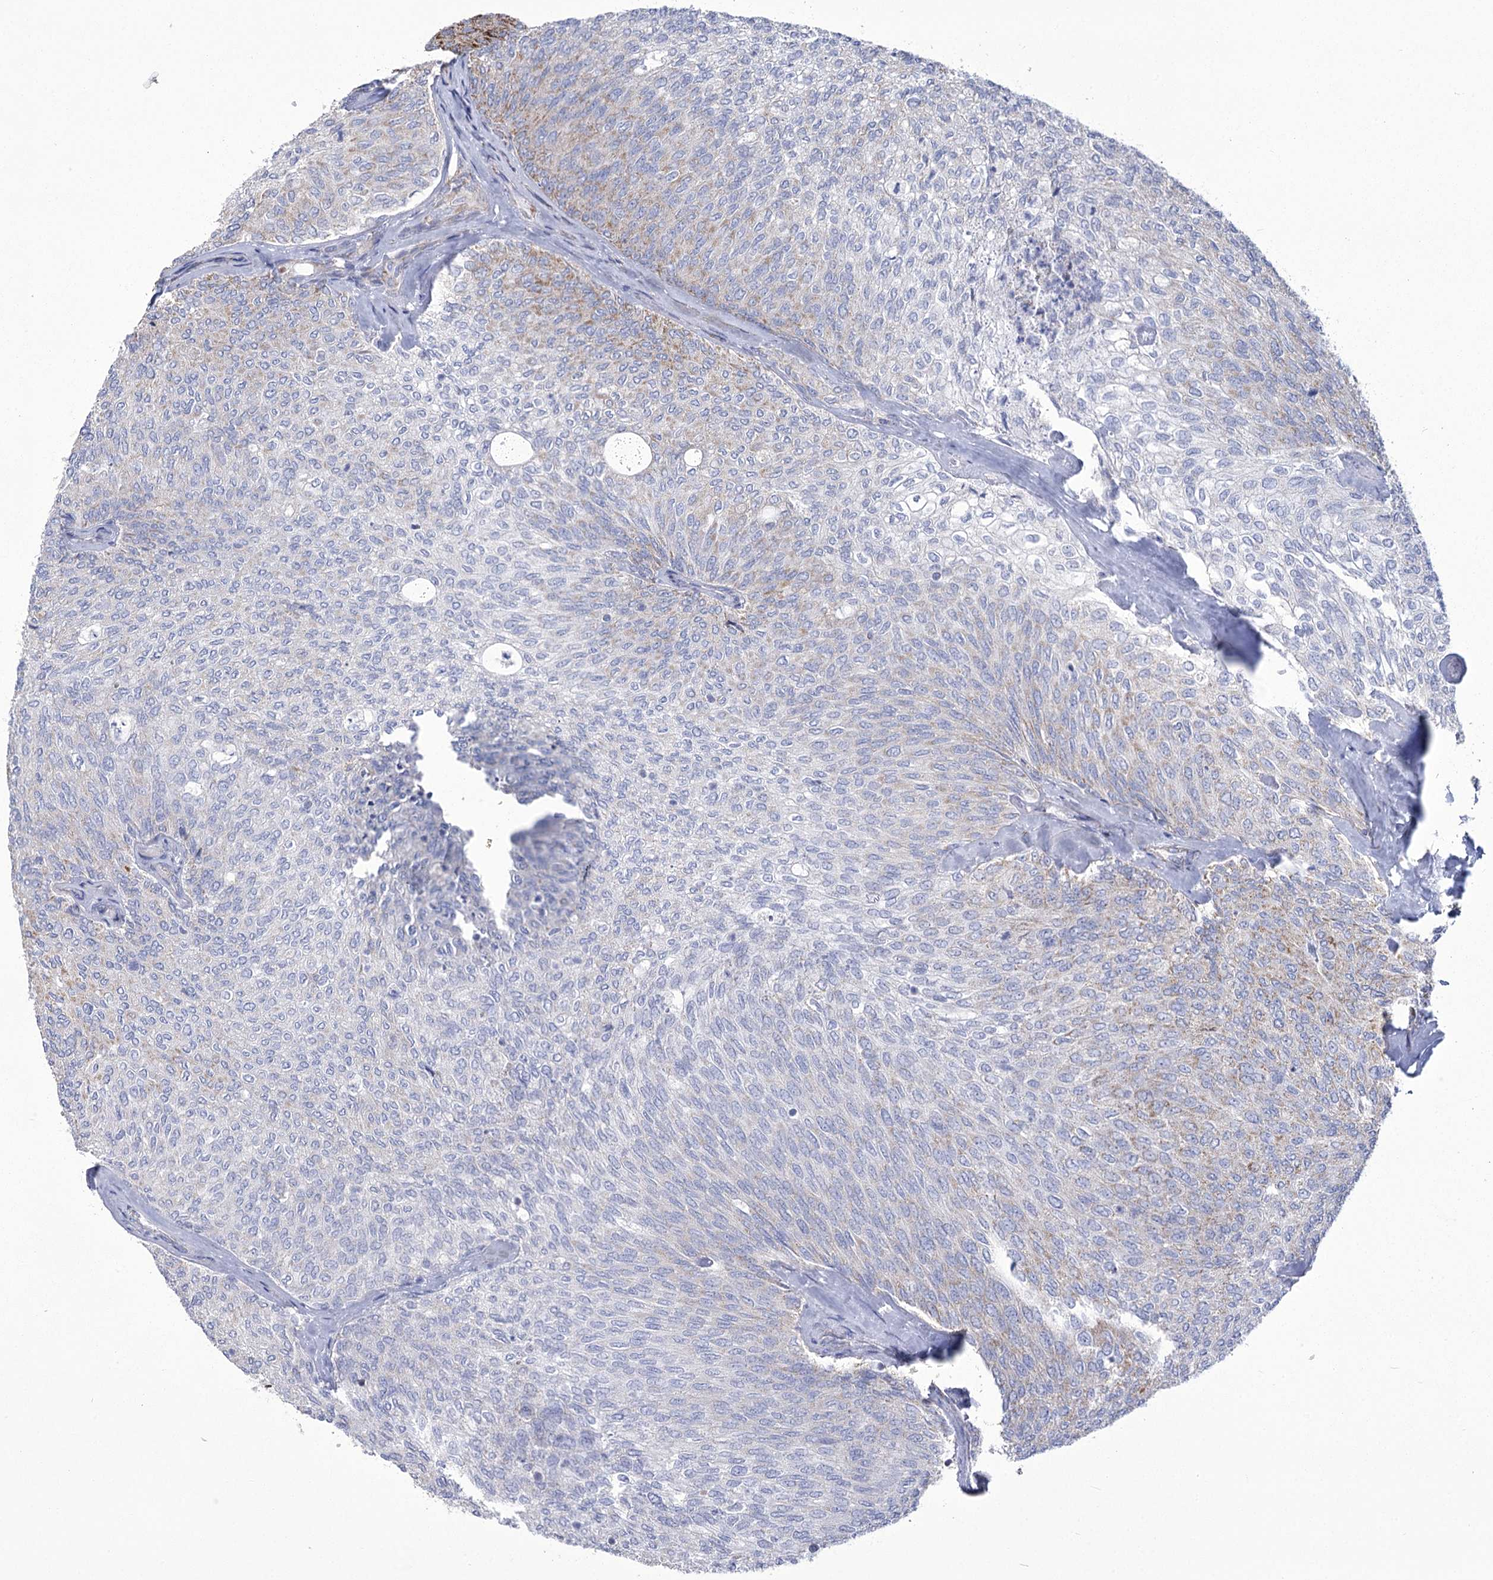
{"staining": {"intensity": "weak", "quantity": "<25%", "location": "cytoplasmic/membranous"}, "tissue": "urothelial cancer", "cell_type": "Tumor cells", "image_type": "cancer", "snomed": [{"axis": "morphology", "description": "Urothelial carcinoma, Low grade"}, {"axis": "topography", "description": "Urinary bladder"}], "caption": "Tumor cells show no significant expression in low-grade urothelial carcinoma.", "gene": "PDHB", "patient": {"sex": "female", "age": 79}}